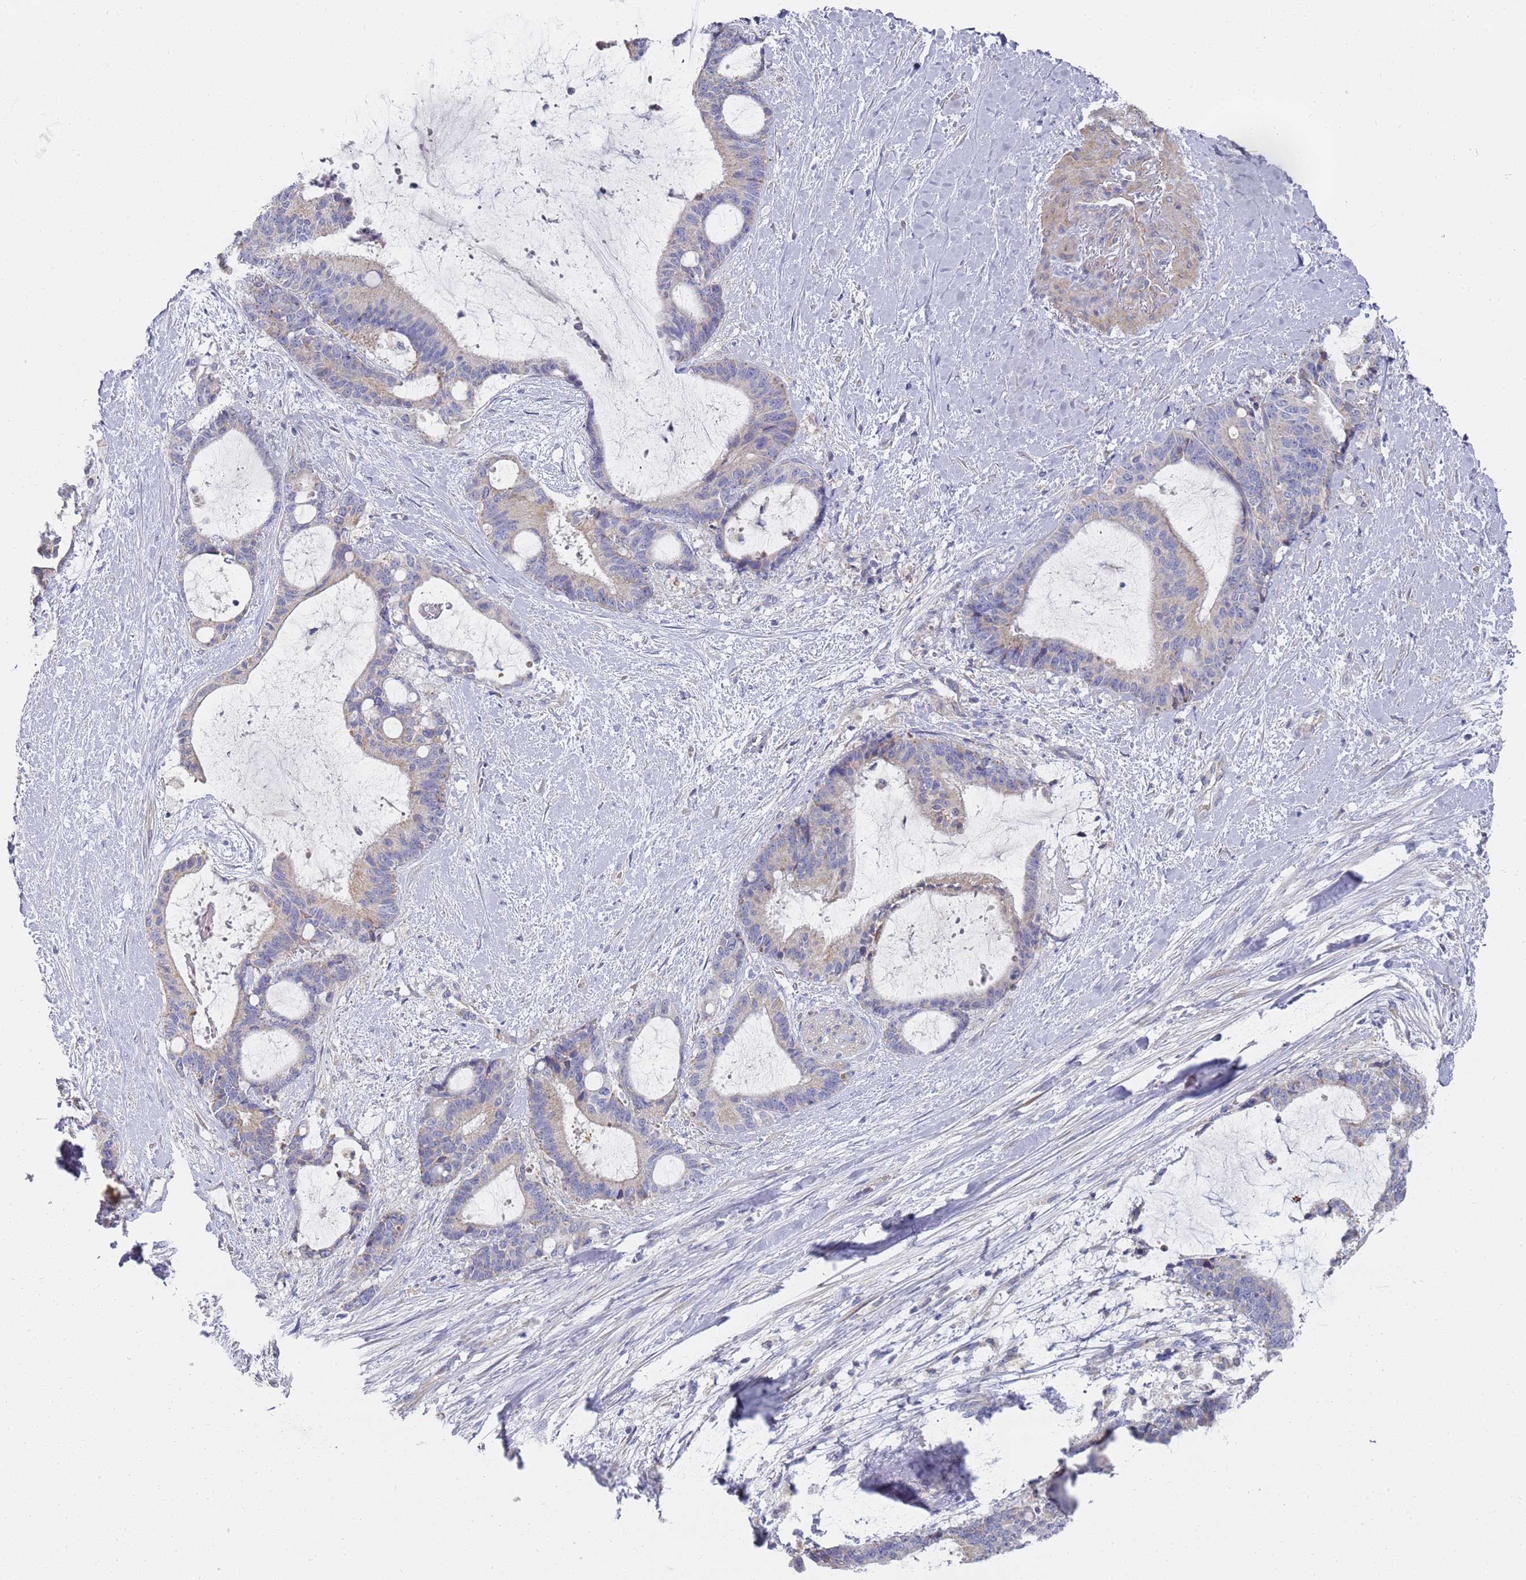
{"staining": {"intensity": "weak", "quantity": "<25%", "location": "cytoplasmic/membranous"}, "tissue": "liver cancer", "cell_type": "Tumor cells", "image_type": "cancer", "snomed": [{"axis": "morphology", "description": "Normal tissue, NOS"}, {"axis": "morphology", "description": "Cholangiocarcinoma"}, {"axis": "topography", "description": "Liver"}, {"axis": "topography", "description": "Peripheral nerve tissue"}], "caption": "The image demonstrates no significant positivity in tumor cells of liver cancer (cholangiocarcinoma).", "gene": "SCAPER", "patient": {"sex": "female", "age": 73}}